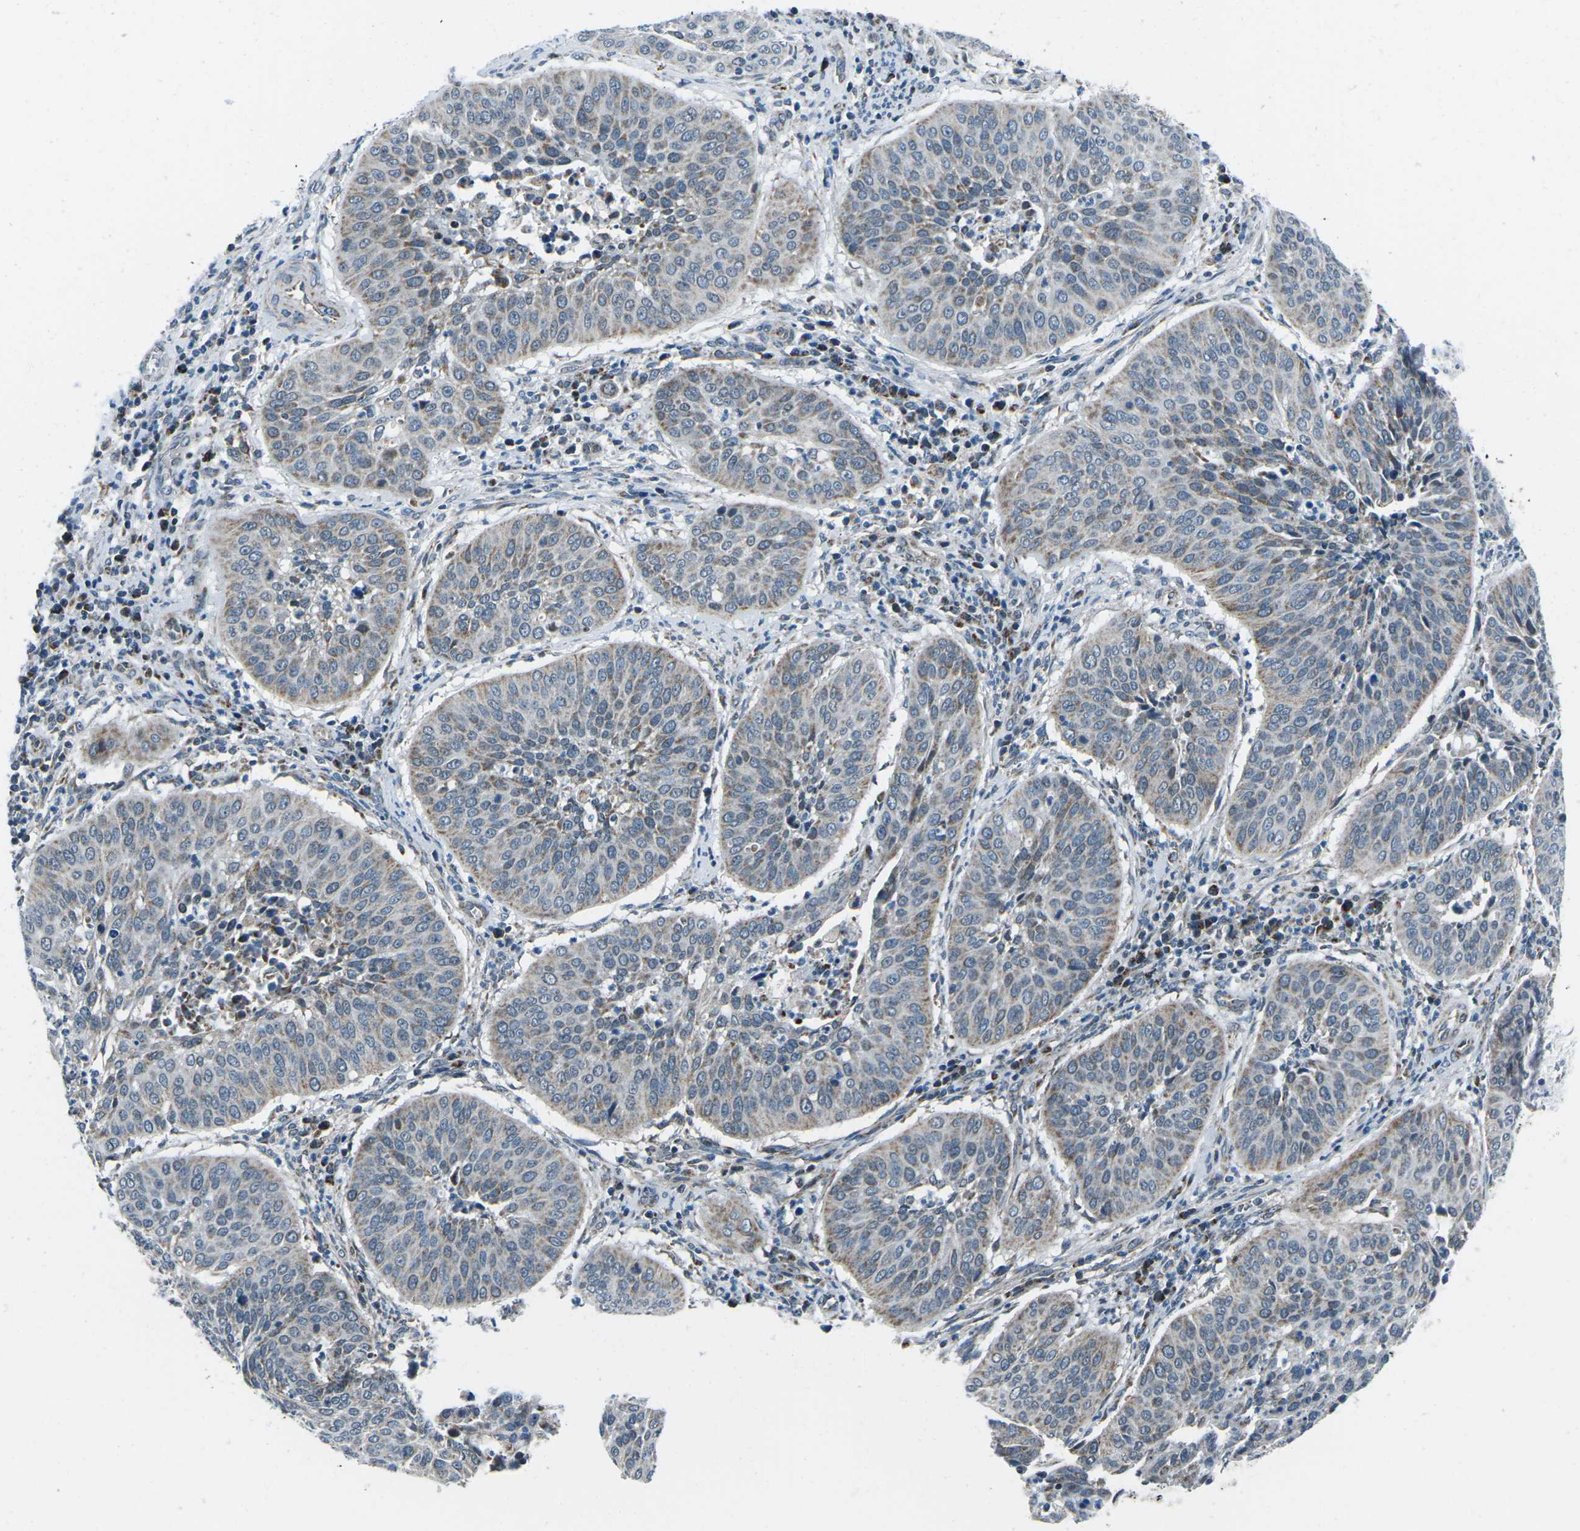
{"staining": {"intensity": "weak", "quantity": "<25%", "location": "cytoplasmic/membranous"}, "tissue": "cervical cancer", "cell_type": "Tumor cells", "image_type": "cancer", "snomed": [{"axis": "morphology", "description": "Normal tissue, NOS"}, {"axis": "morphology", "description": "Squamous cell carcinoma, NOS"}, {"axis": "topography", "description": "Cervix"}], "caption": "IHC of cervical squamous cell carcinoma exhibits no staining in tumor cells.", "gene": "RFESD", "patient": {"sex": "female", "age": 39}}